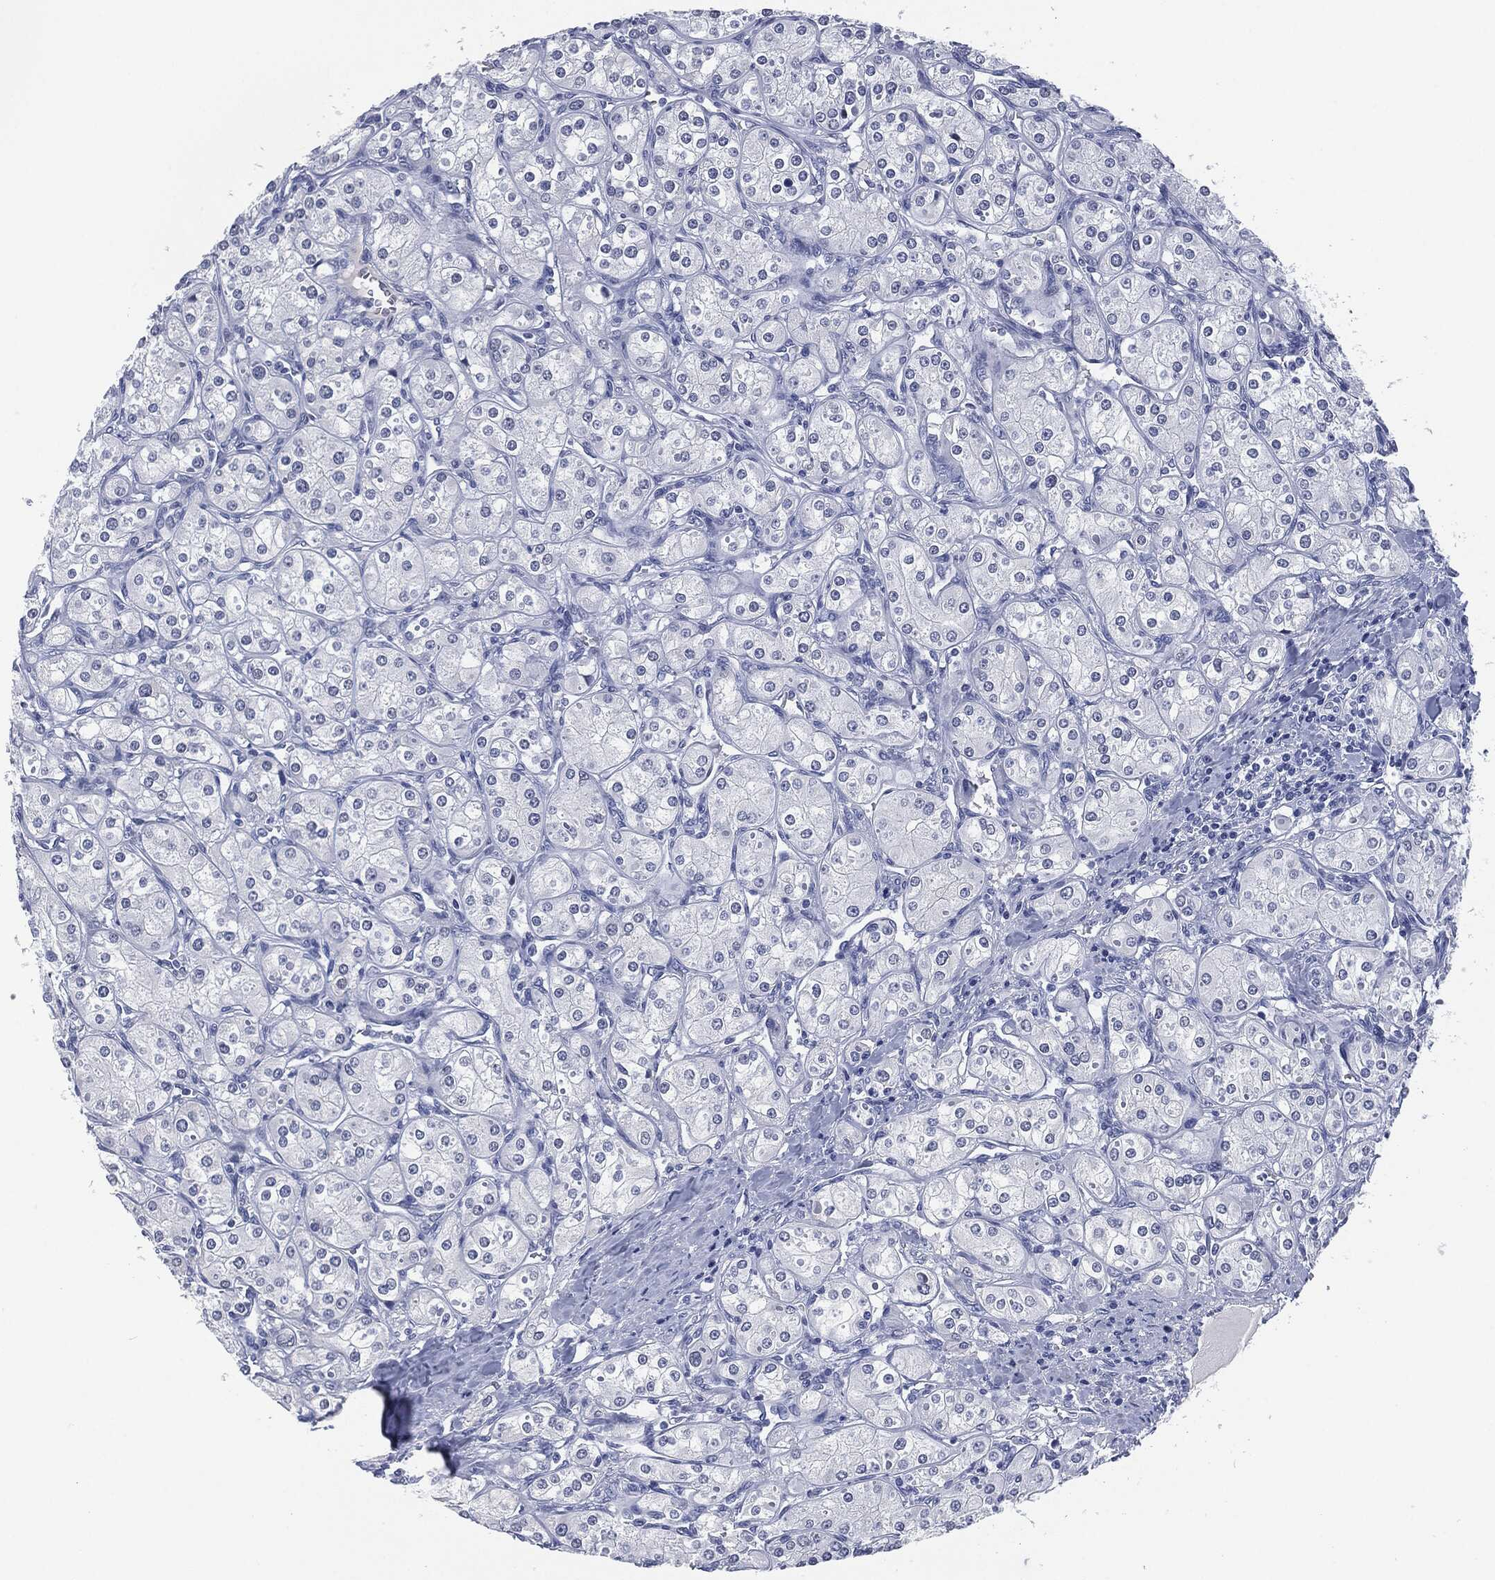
{"staining": {"intensity": "negative", "quantity": "none", "location": "none"}, "tissue": "renal cancer", "cell_type": "Tumor cells", "image_type": "cancer", "snomed": [{"axis": "morphology", "description": "Adenocarcinoma, NOS"}, {"axis": "topography", "description": "Kidney"}], "caption": "This is a image of immunohistochemistry staining of adenocarcinoma (renal), which shows no staining in tumor cells.", "gene": "MUC16", "patient": {"sex": "male", "age": 77}}